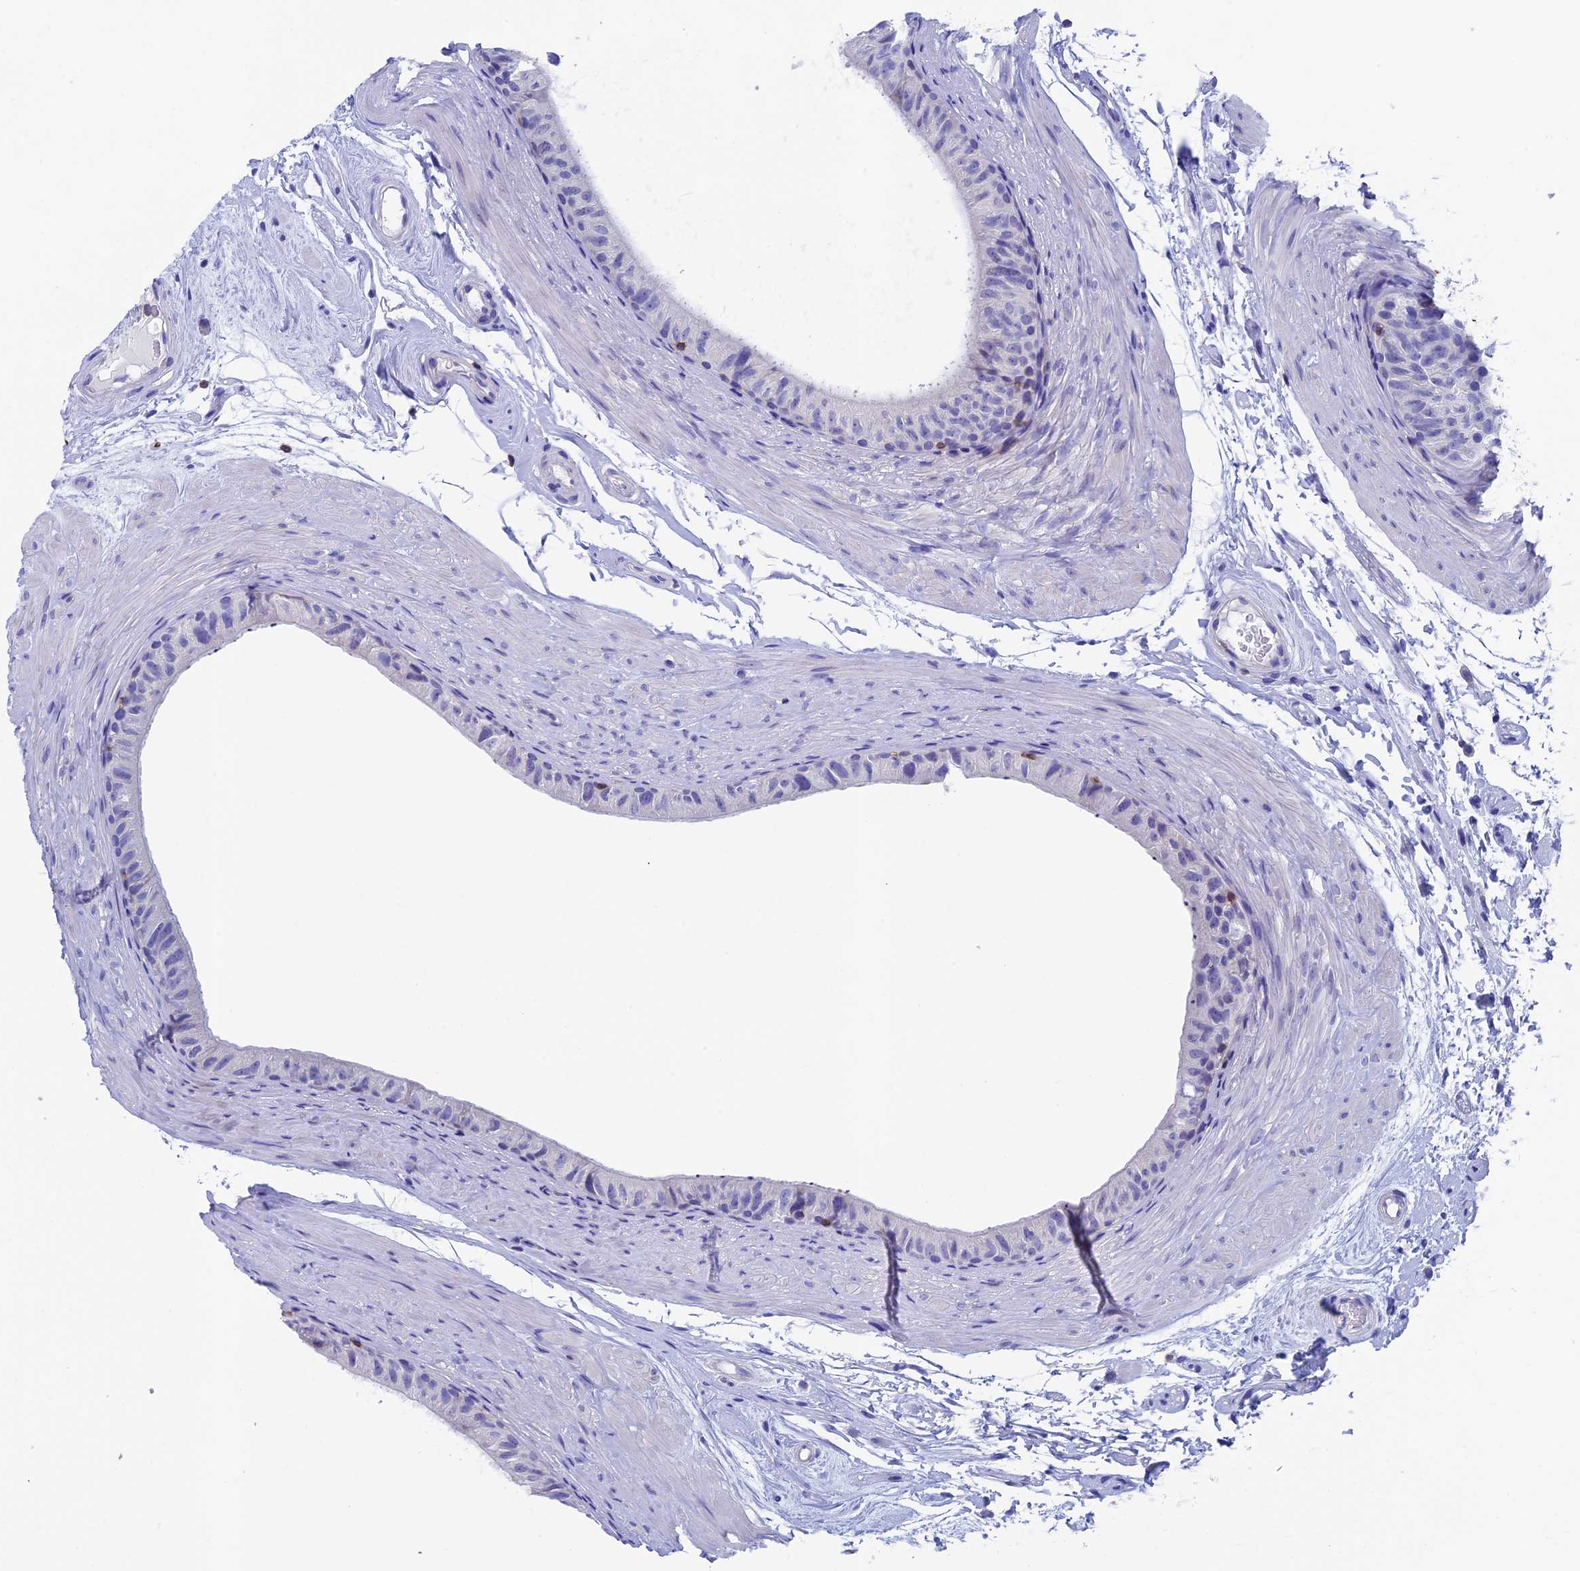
{"staining": {"intensity": "negative", "quantity": "none", "location": "none"}, "tissue": "epididymis", "cell_type": "Glandular cells", "image_type": "normal", "snomed": [{"axis": "morphology", "description": "Normal tissue, NOS"}, {"axis": "topography", "description": "Epididymis"}], "caption": "Immunohistochemistry (IHC) micrograph of benign human epididymis stained for a protein (brown), which reveals no positivity in glandular cells.", "gene": "SEPTIN1", "patient": {"sex": "male", "age": 45}}